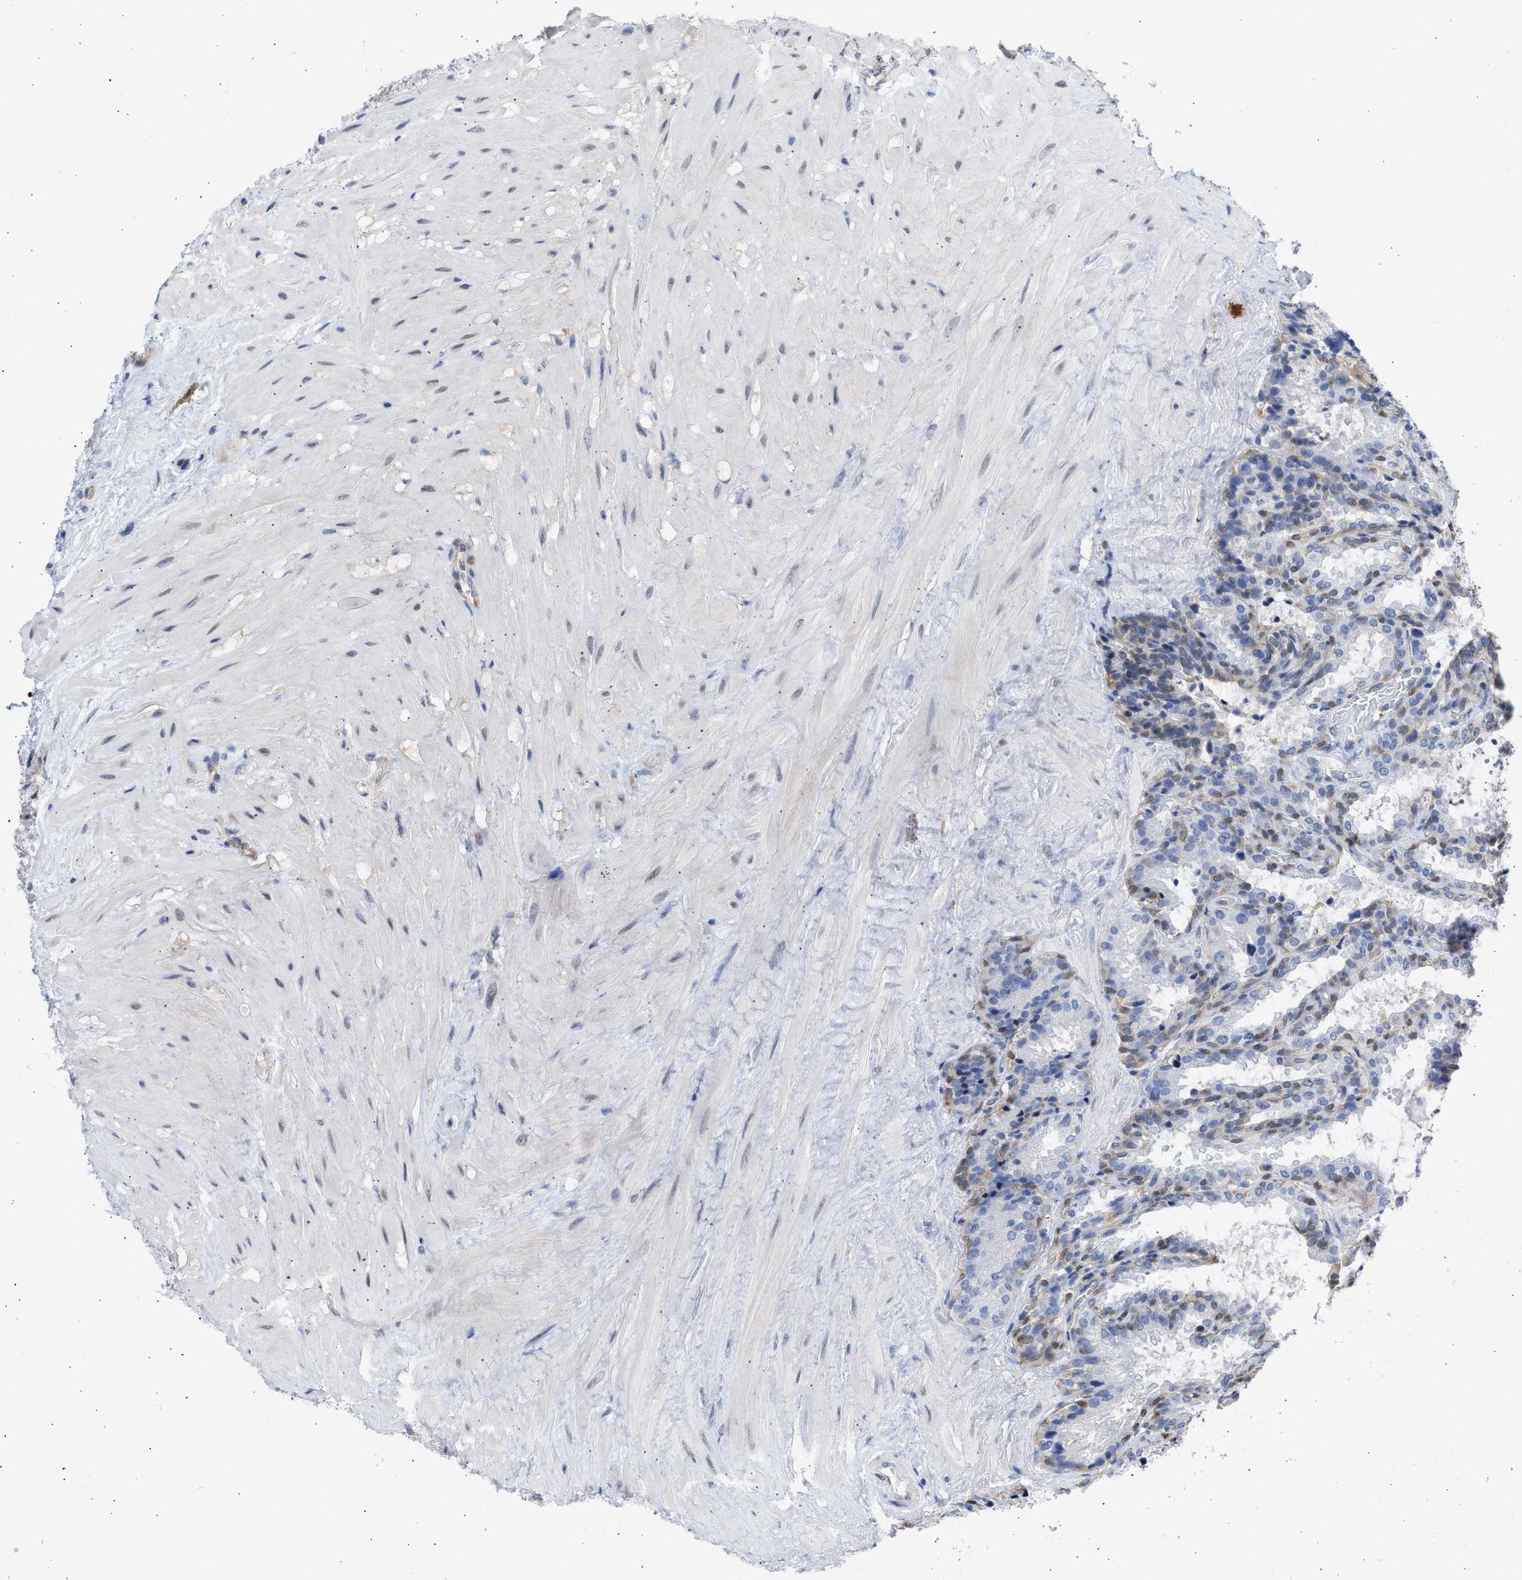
{"staining": {"intensity": "weak", "quantity": "<25%", "location": "cytoplasmic/membranous,nuclear"}, "tissue": "seminal vesicle", "cell_type": "Glandular cells", "image_type": "normal", "snomed": [{"axis": "morphology", "description": "Normal tissue, NOS"}, {"axis": "topography", "description": "Seminal veicle"}], "caption": "Protein analysis of unremarkable seminal vesicle demonstrates no significant staining in glandular cells.", "gene": "THRA", "patient": {"sex": "male", "age": 46}}